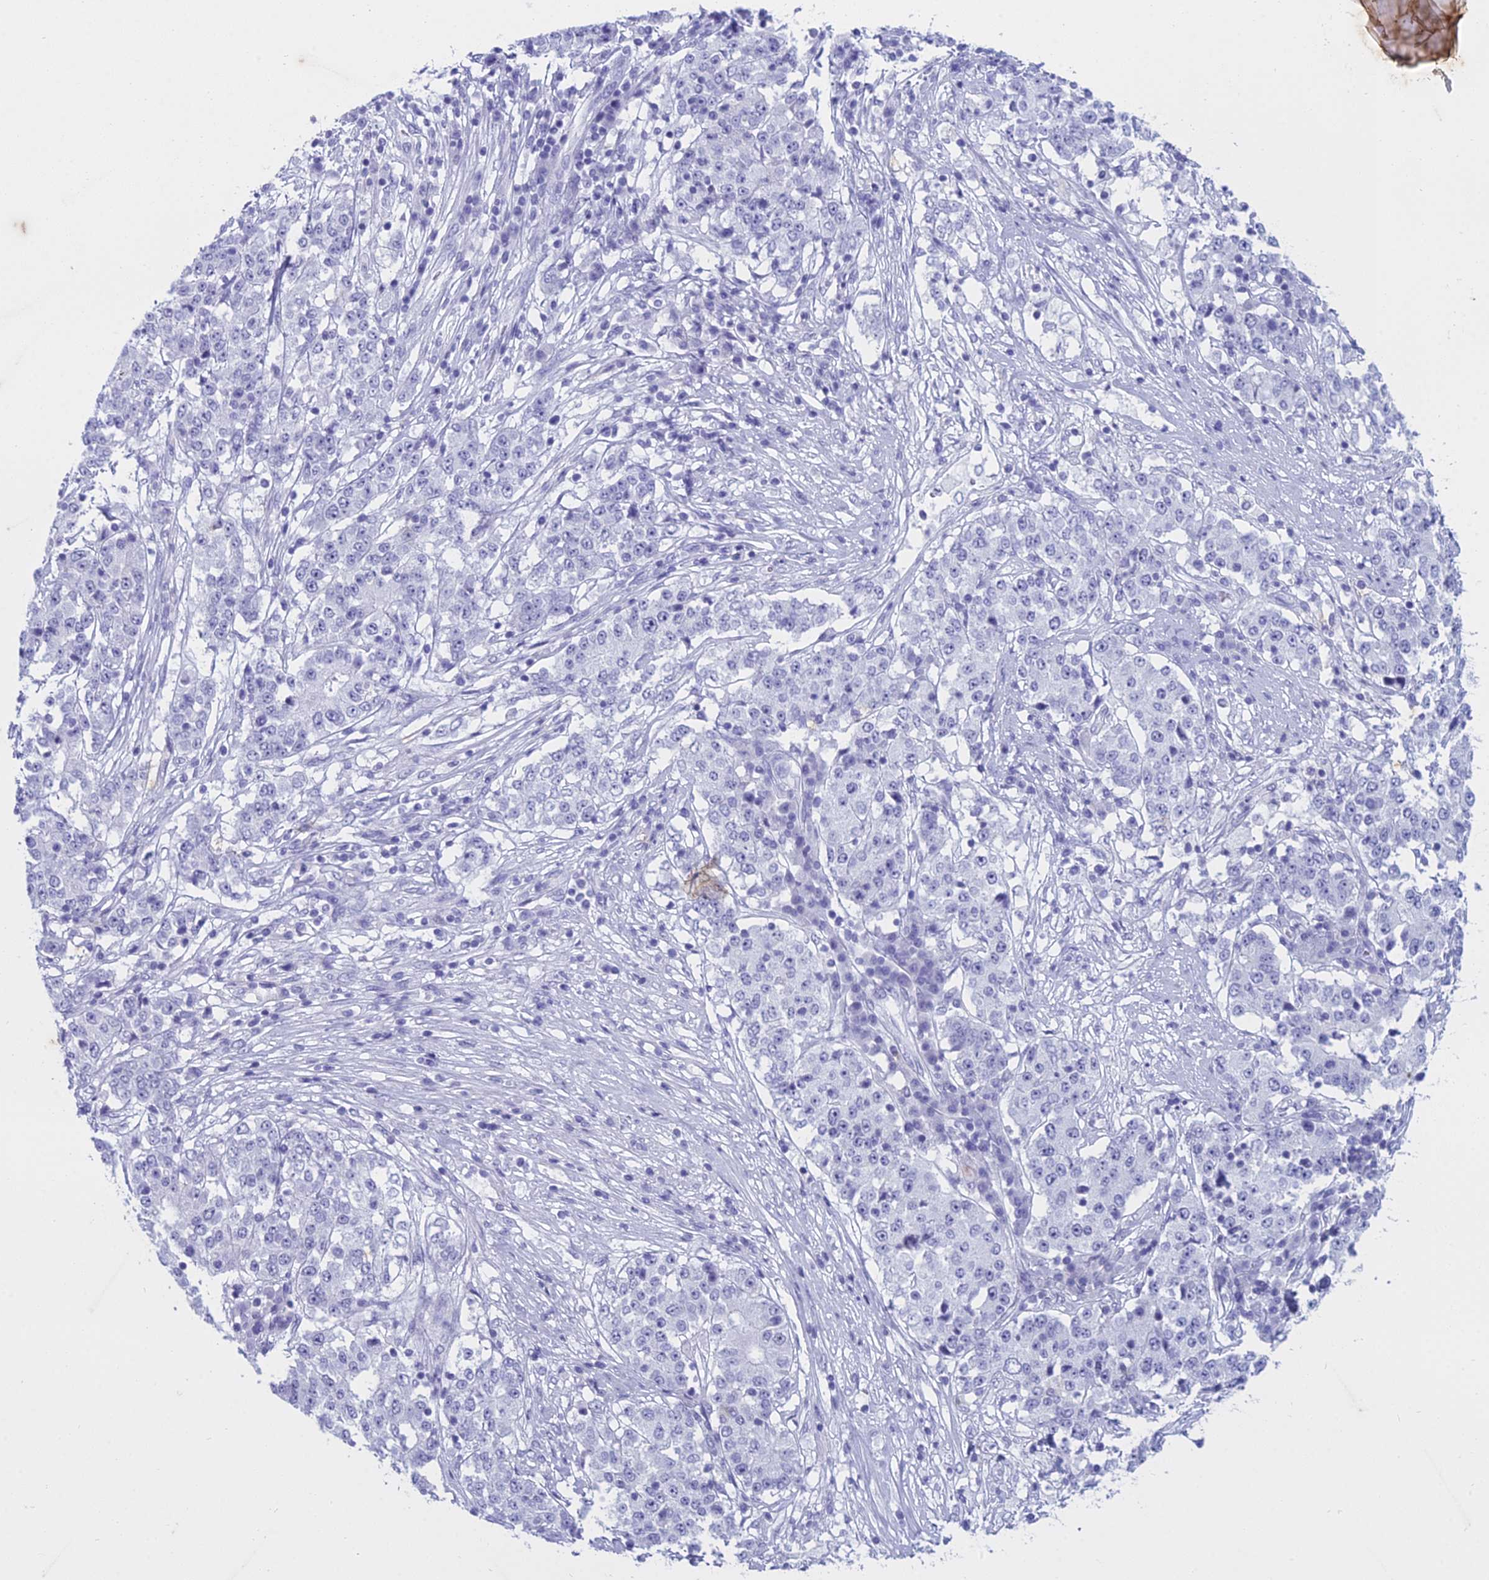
{"staining": {"intensity": "negative", "quantity": "none", "location": "none"}, "tissue": "stomach cancer", "cell_type": "Tumor cells", "image_type": "cancer", "snomed": [{"axis": "morphology", "description": "Adenocarcinoma, NOS"}, {"axis": "topography", "description": "Stomach"}], "caption": "Immunohistochemistry (IHC) of stomach adenocarcinoma exhibits no positivity in tumor cells.", "gene": "HMGB4", "patient": {"sex": "male", "age": 59}}